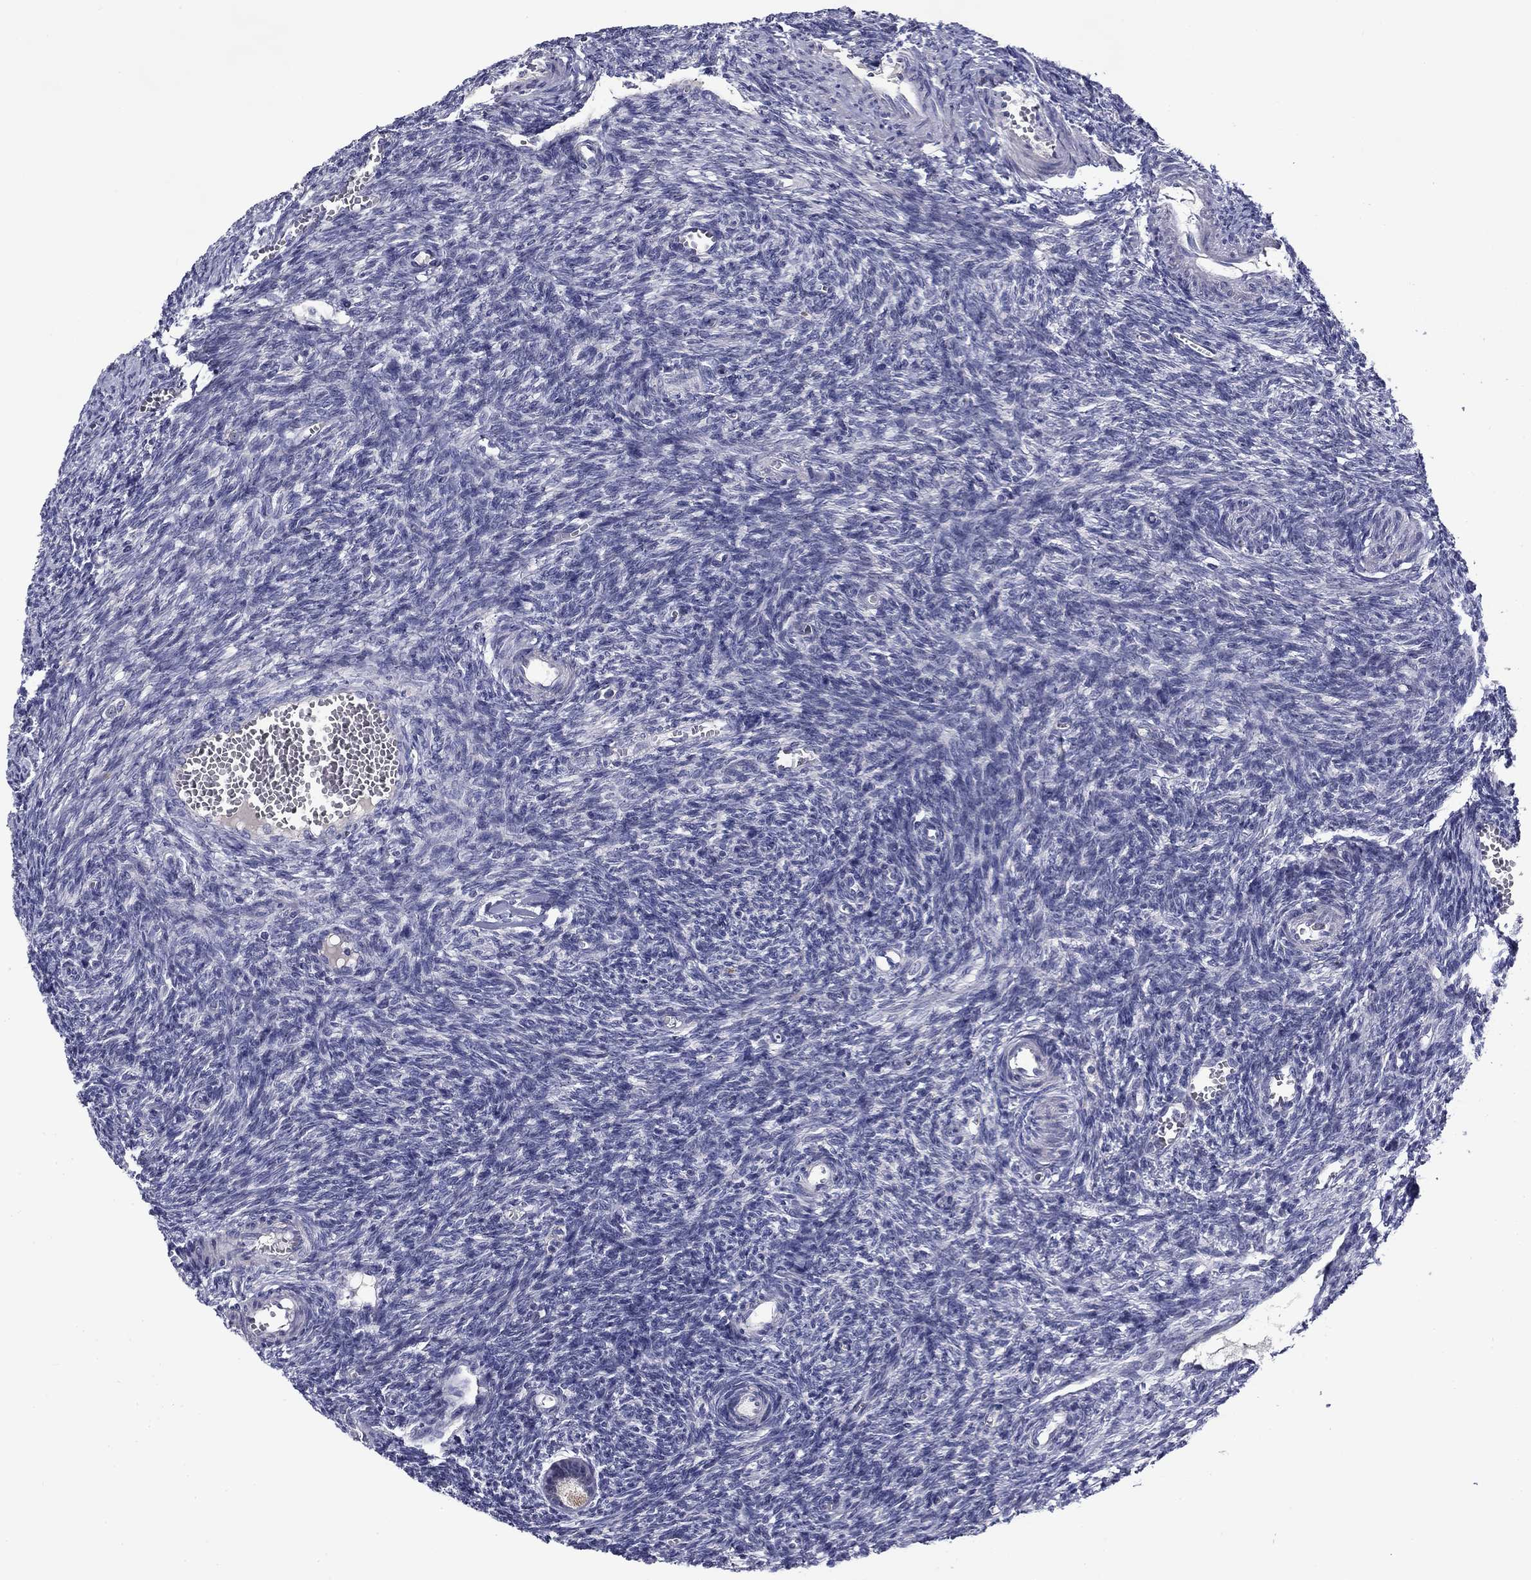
{"staining": {"intensity": "weak", "quantity": "25%-75%", "location": "cytoplasmic/membranous"}, "tissue": "ovary", "cell_type": "Follicle cells", "image_type": "normal", "snomed": [{"axis": "morphology", "description": "Normal tissue, NOS"}, {"axis": "topography", "description": "Ovary"}], "caption": "This image exhibits IHC staining of normal ovary, with low weak cytoplasmic/membranous expression in approximately 25%-75% of follicle cells.", "gene": "SPATA7", "patient": {"sex": "female", "age": 27}}